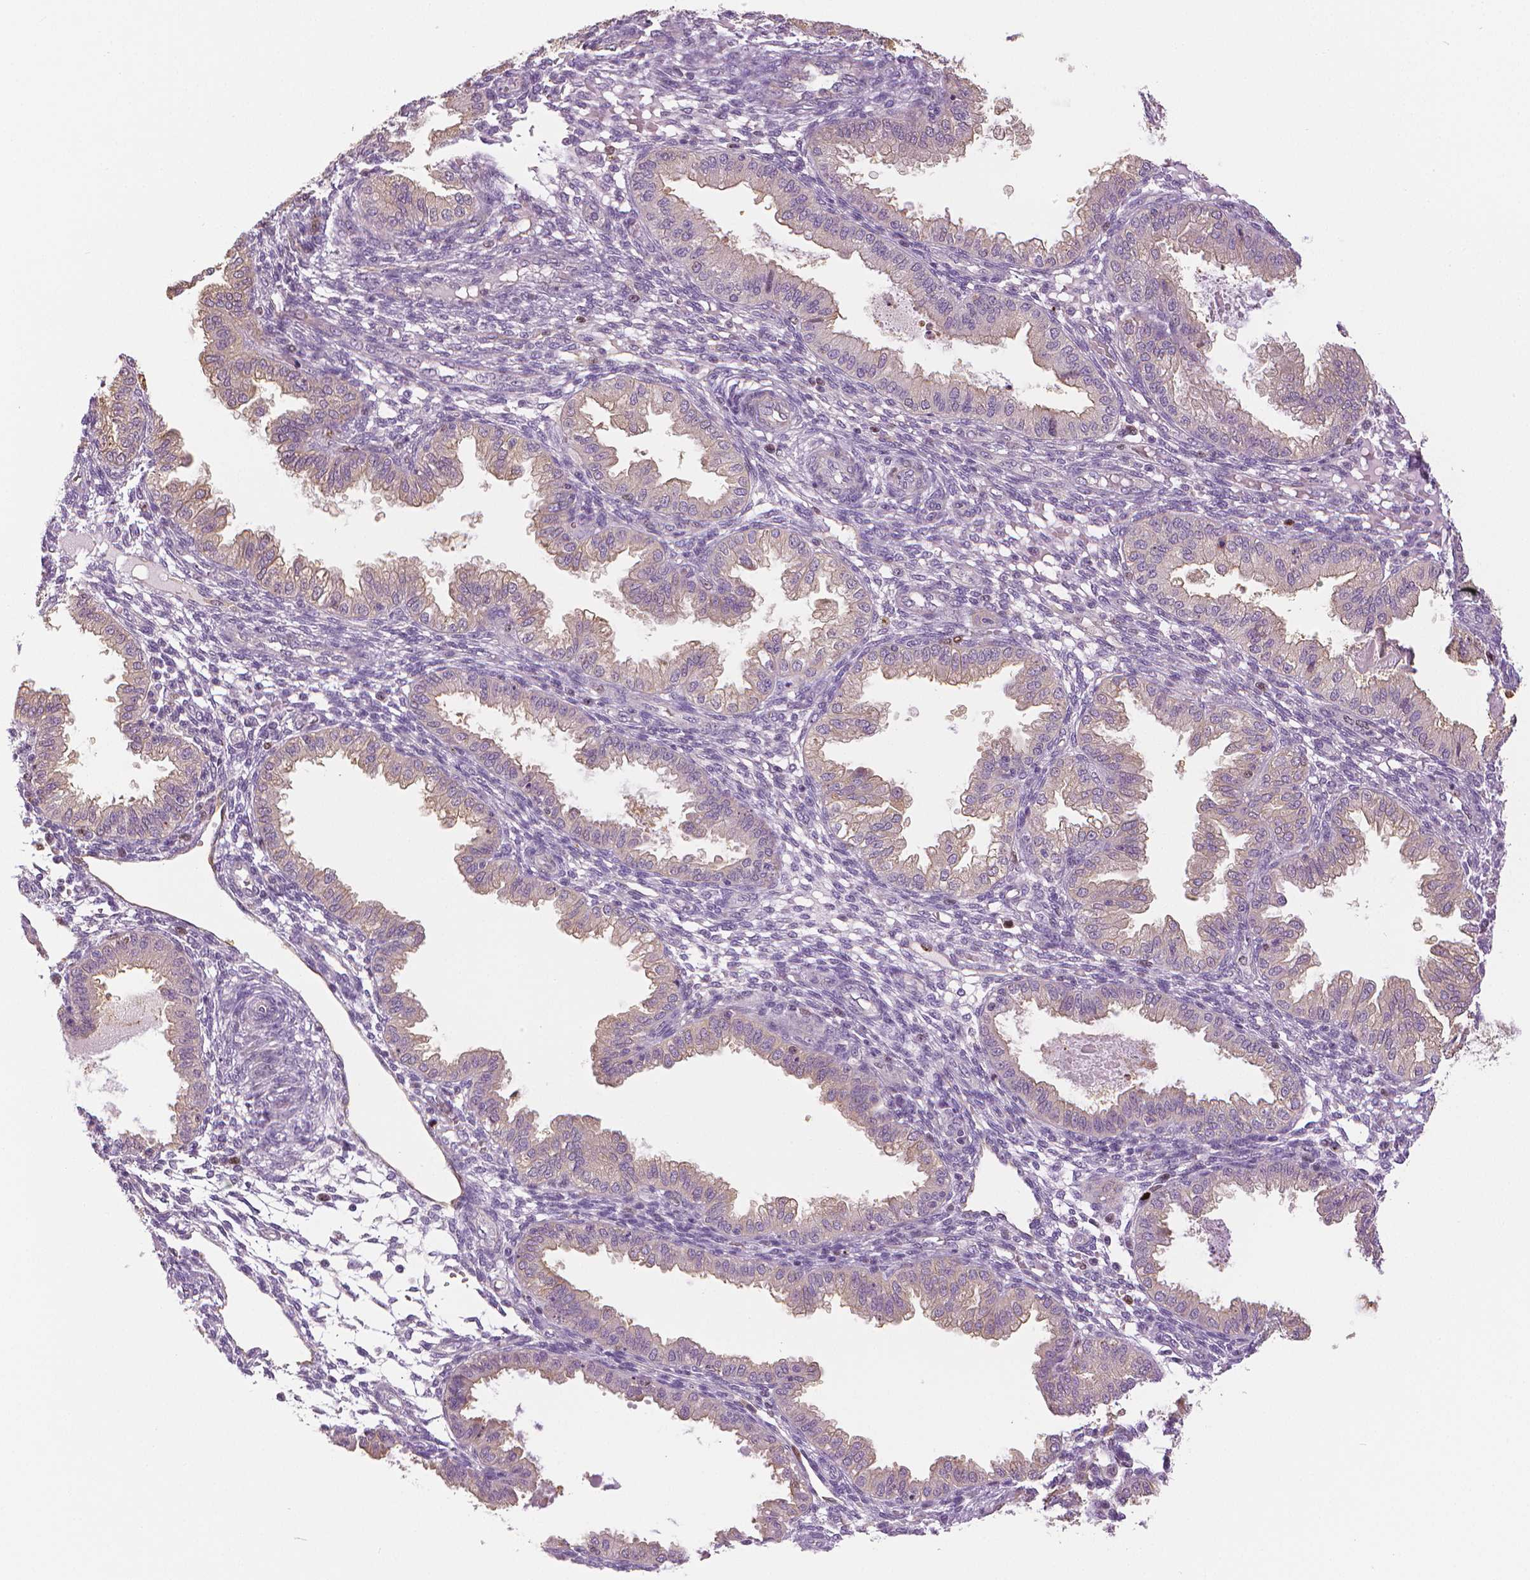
{"staining": {"intensity": "negative", "quantity": "none", "location": "none"}, "tissue": "endometrium", "cell_type": "Cells in endometrial stroma", "image_type": "normal", "snomed": [{"axis": "morphology", "description": "Normal tissue, NOS"}, {"axis": "topography", "description": "Endometrium"}], "caption": "The photomicrograph exhibits no staining of cells in endometrial stroma in benign endometrium.", "gene": "MKI67", "patient": {"sex": "female", "age": 33}}